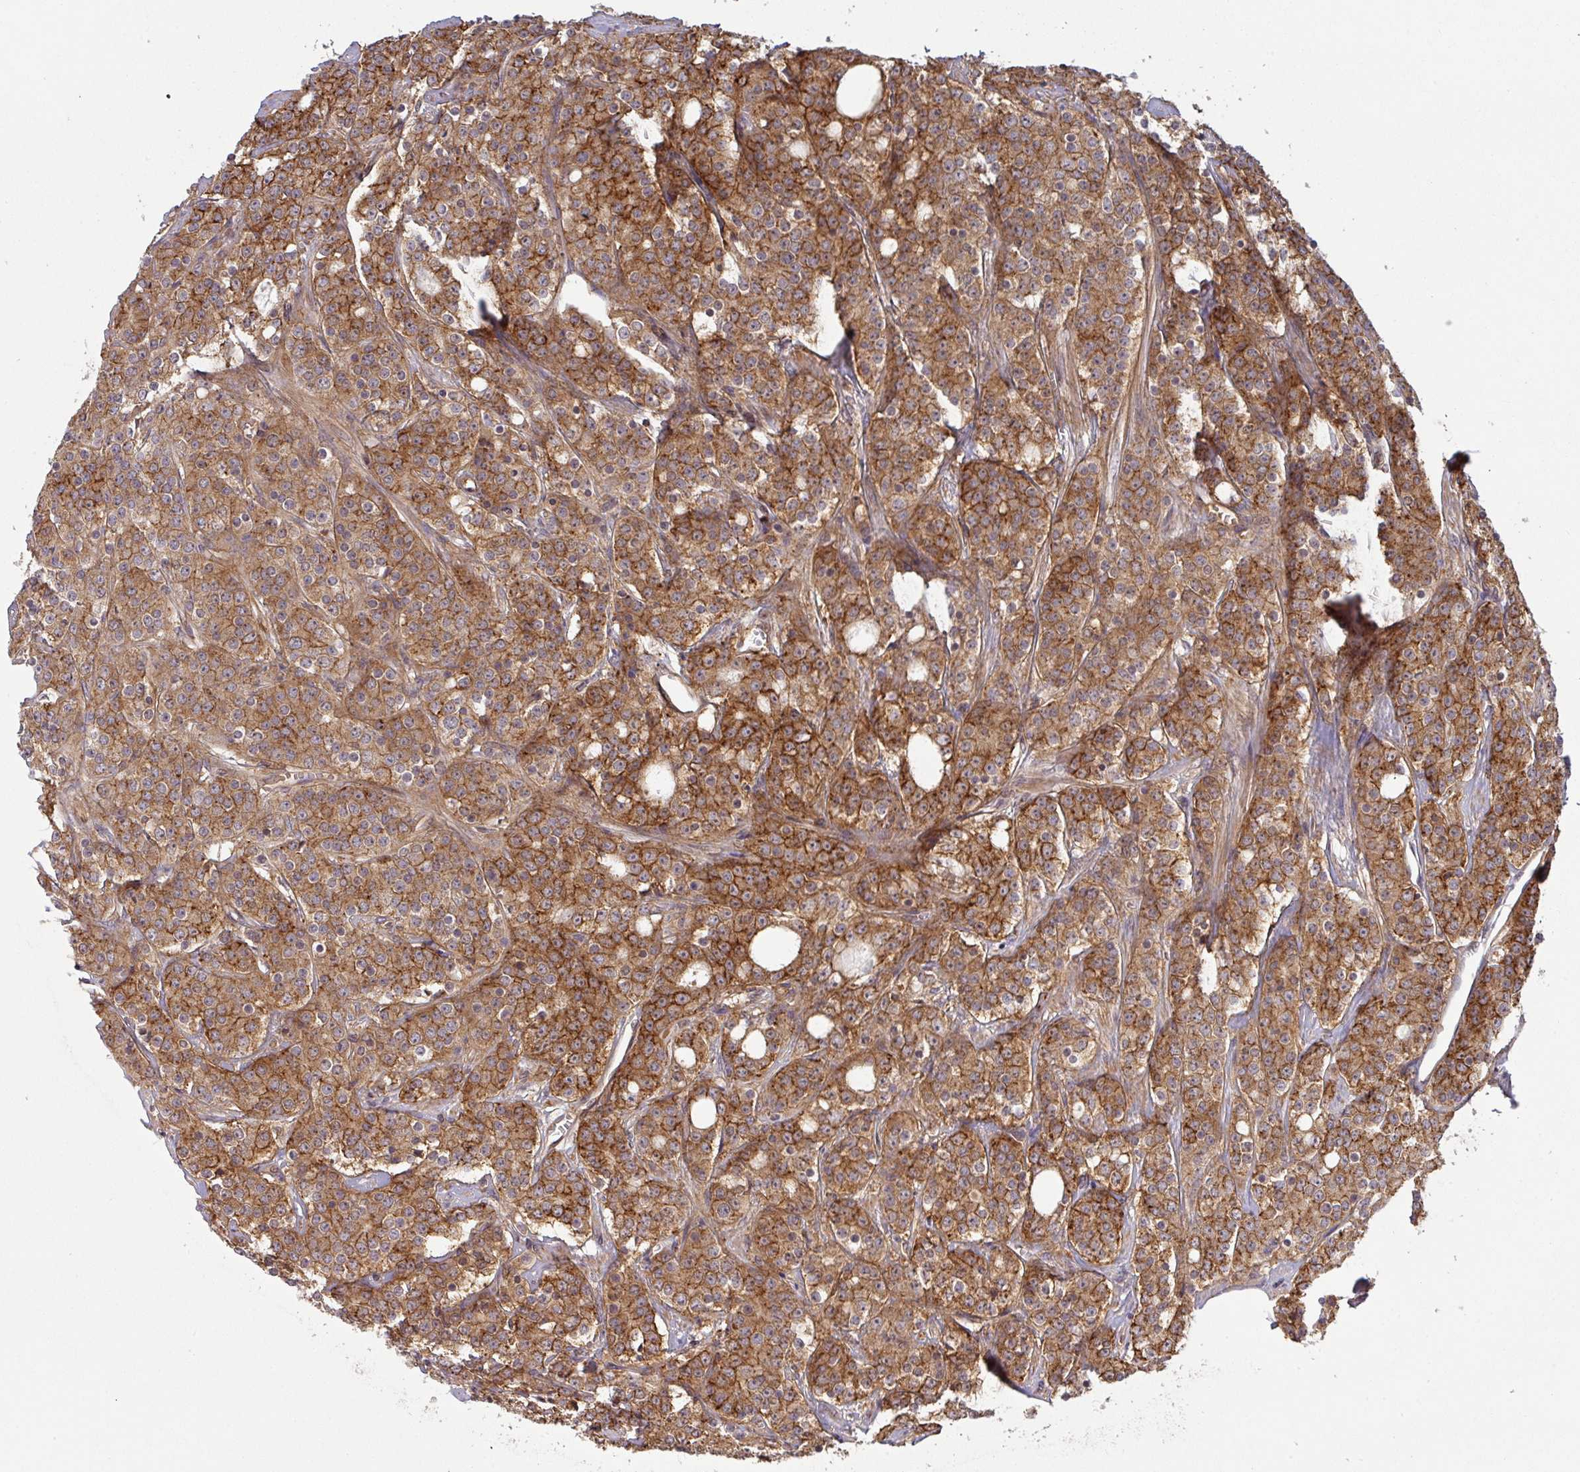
{"staining": {"intensity": "strong", "quantity": ">75%", "location": "cytoplasmic/membranous"}, "tissue": "prostate cancer", "cell_type": "Tumor cells", "image_type": "cancer", "snomed": [{"axis": "morphology", "description": "Adenocarcinoma, High grade"}, {"axis": "topography", "description": "Prostate"}], "caption": "IHC (DAB) staining of human prostate cancer (adenocarcinoma (high-grade)) shows strong cytoplasmic/membranous protein positivity in about >75% of tumor cells.", "gene": "CYFIP2", "patient": {"sex": "male", "age": 62}}